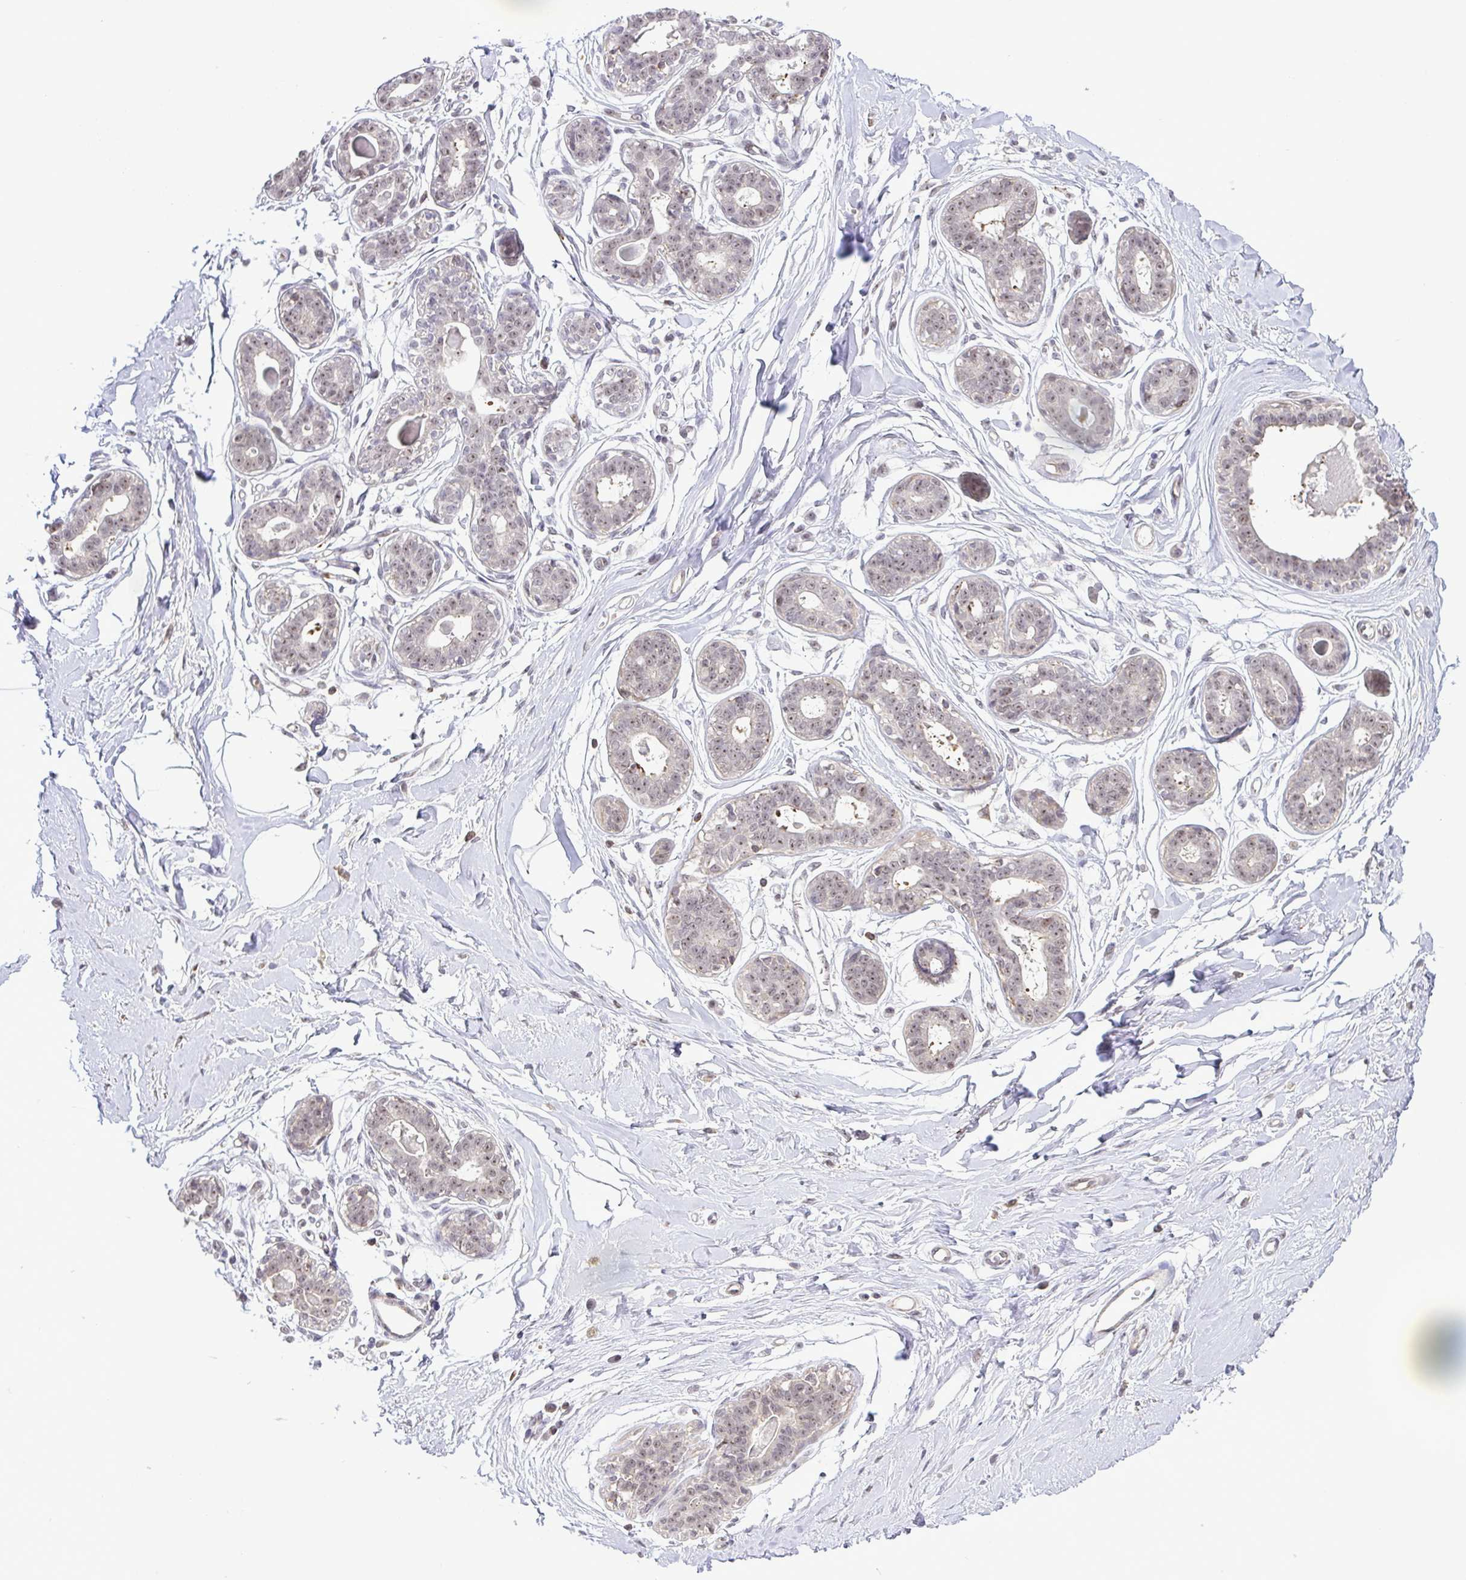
{"staining": {"intensity": "negative", "quantity": "none", "location": "none"}, "tissue": "breast", "cell_type": "Adipocytes", "image_type": "normal", "snomed": [{"axis": "morphology", "description": "Normal tissue, NOS"}, {"axis": "topography", "description": "Breast"}], "caption": "Immunohistochemistry of benign human breast demonstrates no positivity in adipocytes.", "gene": "RSL24D1", "patient": {"sex": "female", "age": 45}}